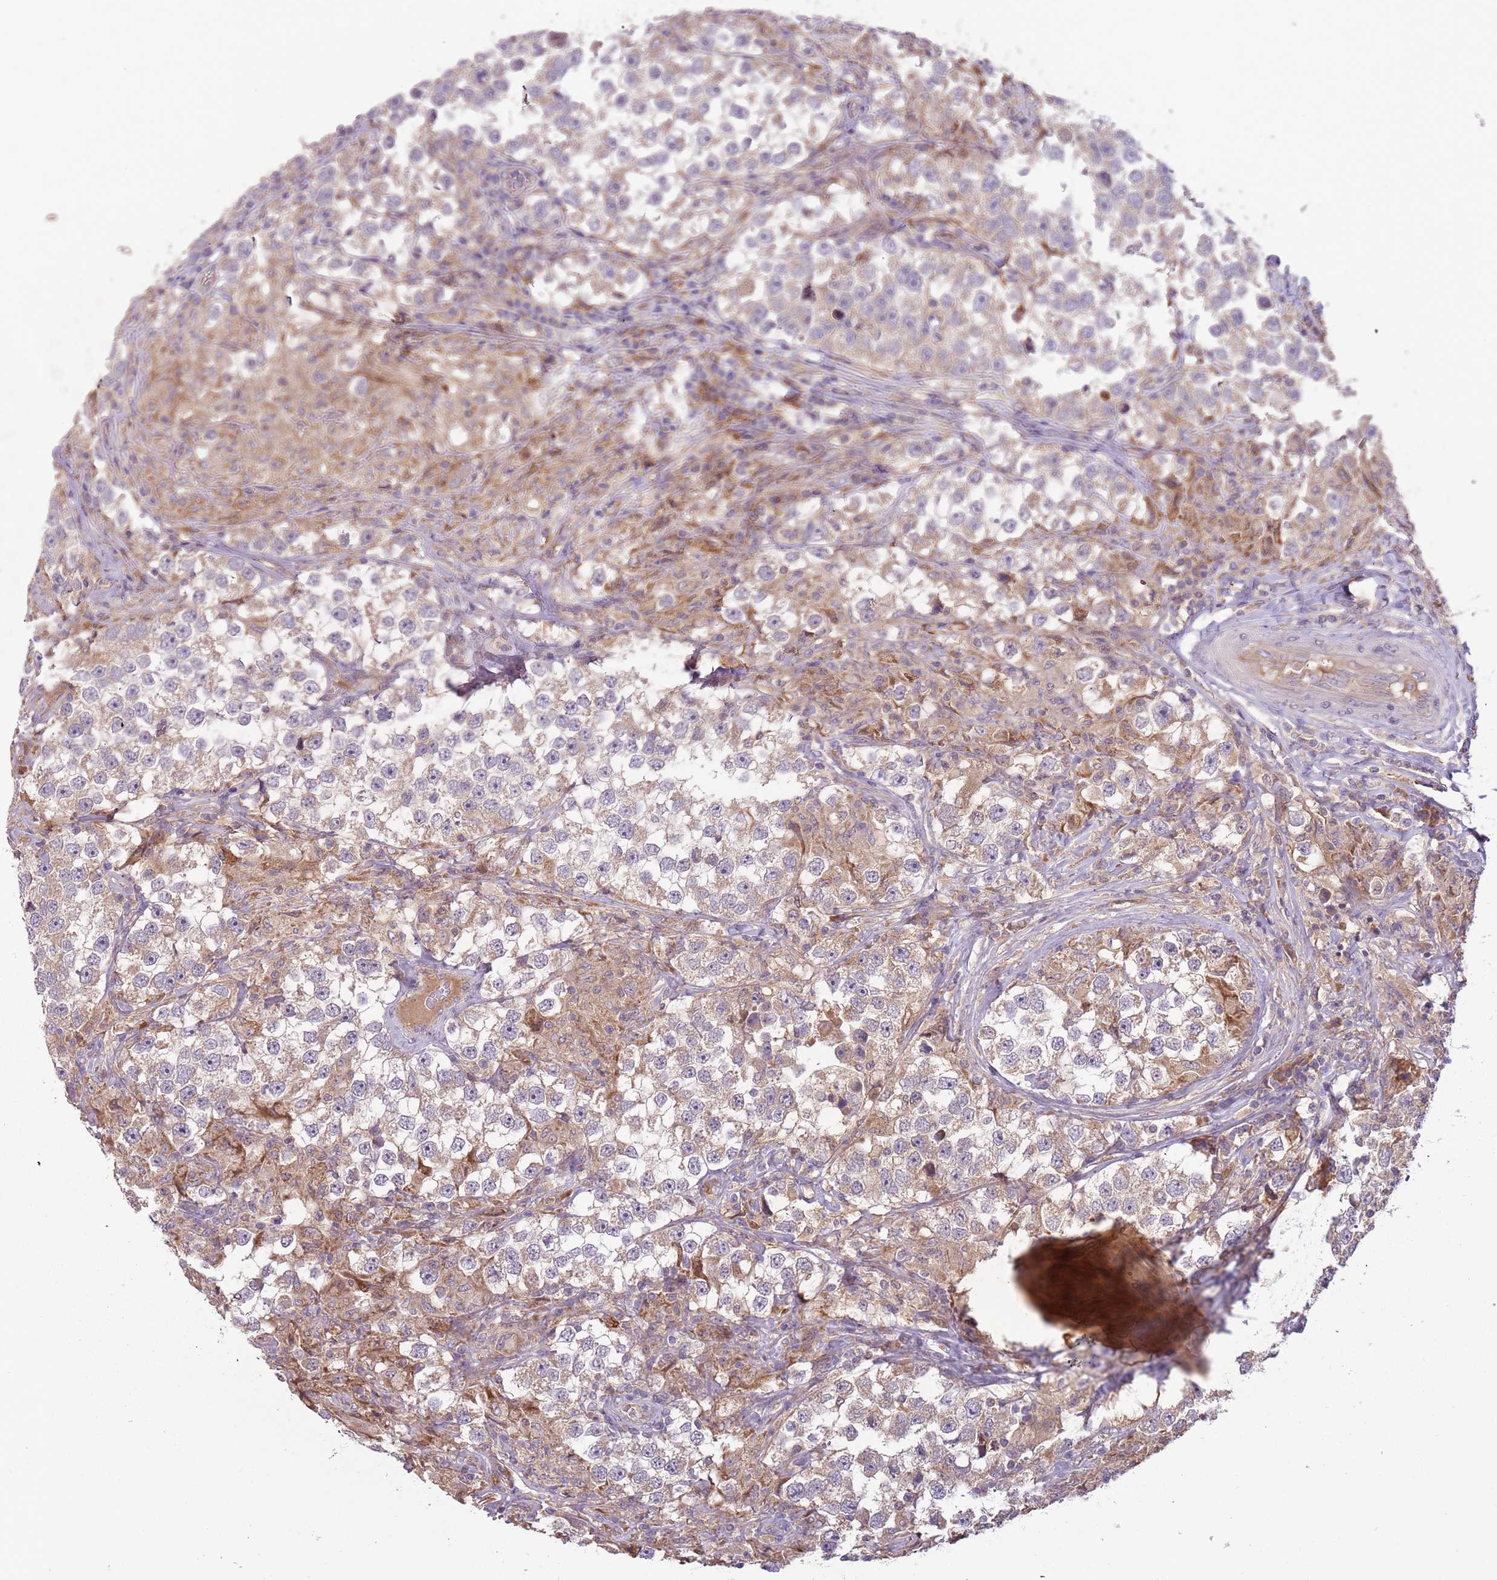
{"staining": {"intensity": "weak", "quantity": "25%-75%", "location": "cytoplasmic/membranous"}, "tissue": "testis cancer", "cell_type": "Tumor cells", "image_type": "cancer", "snomed": [{"axis": "morphology", "description": "Seminoma, NOS"}, {"axis": "topography", "description": "Testis"}], "caption": "The micrograph exhibits staining of testis seminoma, revealing weak cytoplasmic/membranous protein positivity (brown color) within tumor cells. (DAB IHC, brown staining for protein, blue staining for nuclei).", "gene": "FECH", "patient": {"sex": "male", "age": 46}}